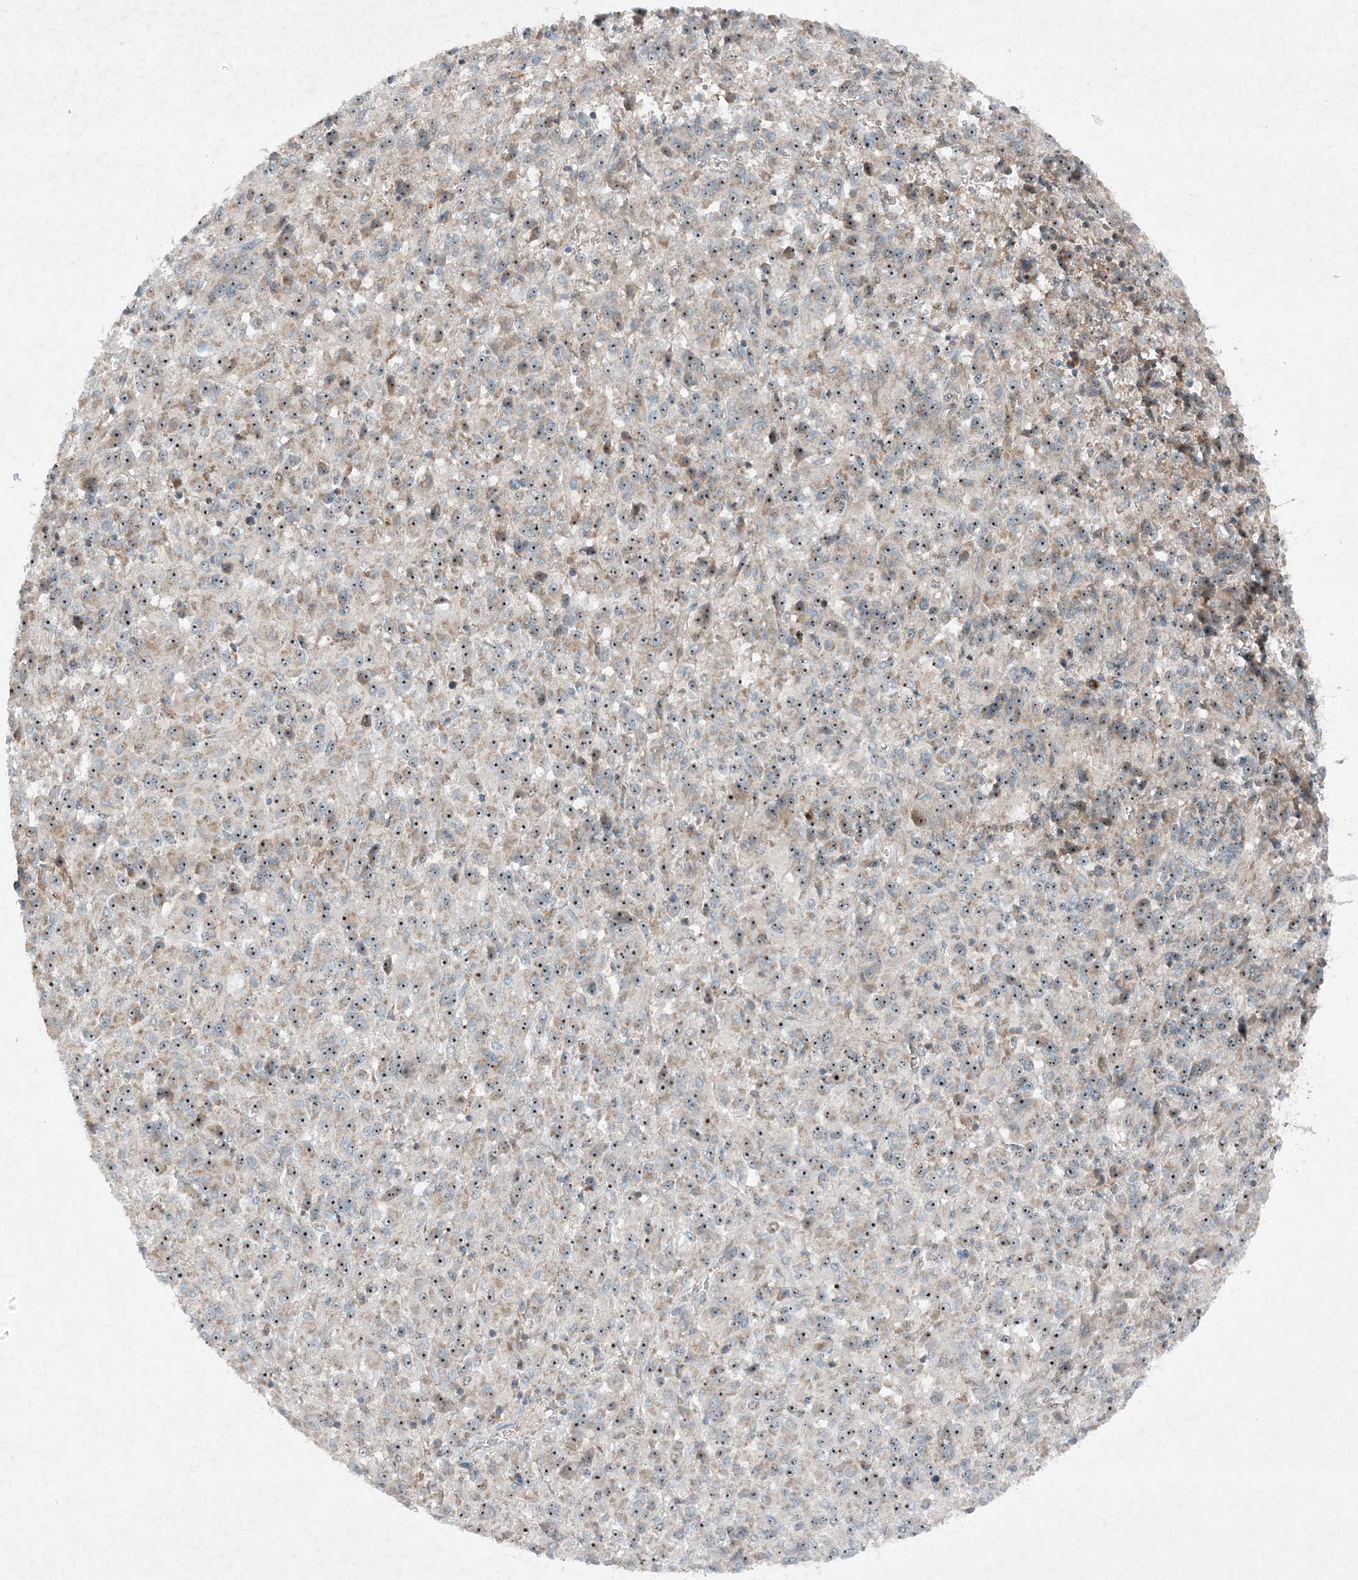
{"staining": {"intensity": "moderate", "quantity": ">75%", "location": "nuclear"}, "tissue": "melanoma", "cell_type": "Tumor cells", "image_type": "cancer", "snomed": [{"axis": "morphology", "description": "Malignant melanoma, Metastatic site"}, {"axis": "topography", "description": "Lung"}], "caption": "Immunohistochemical staining of human melanoma reveals medium levels of moderate nuclear protein expression in approximately >75% of tumor cells.", "gene": "MITD1", "patient": {"sex": "male", "age": 64}}